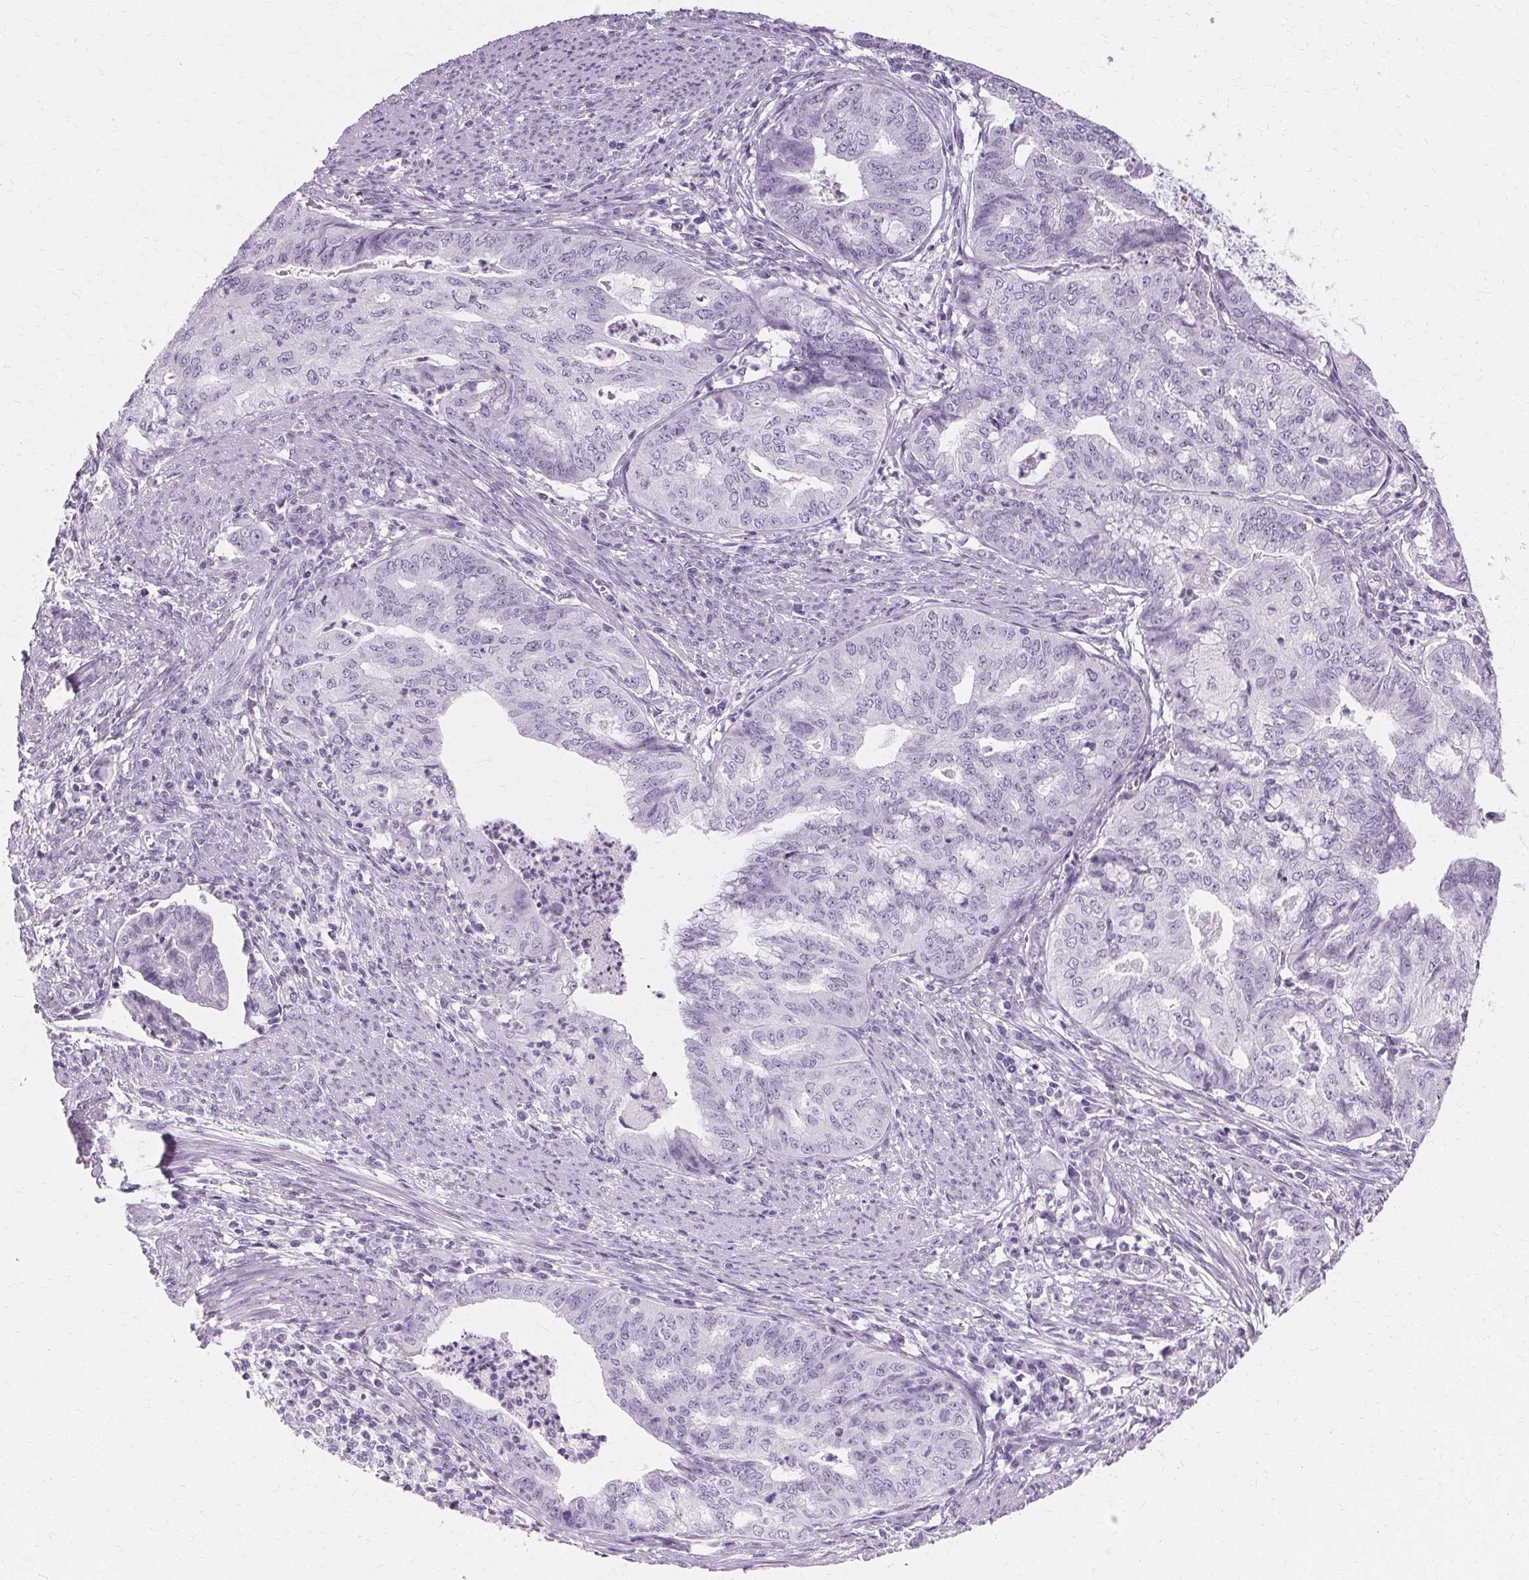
{"staining": {"intensity": "negative", "quantity": "none", "location": "none"}, "tissue": "endometrial cancer", "cell_type": "Tumor cells", "image_type": "cancer", "snomed": [{"axis": "morphology", "description": "Adenocarcinoma, NOS"}, {"axis": "topography", "description": "Endometrium"}], "caption": "Immunohistochemistry histopathology image of human endometrial adenocarcinoma stained for a protein (brown), which demonstrates no expression in tumor cells. (DAB (3,3'-diaminobenzidine) immunohistochemistry (IHC) visualized using brightfield microscopy, high magnification).", "gene": "KRT6C", "patient": {"sex": "female", "age": 79}}